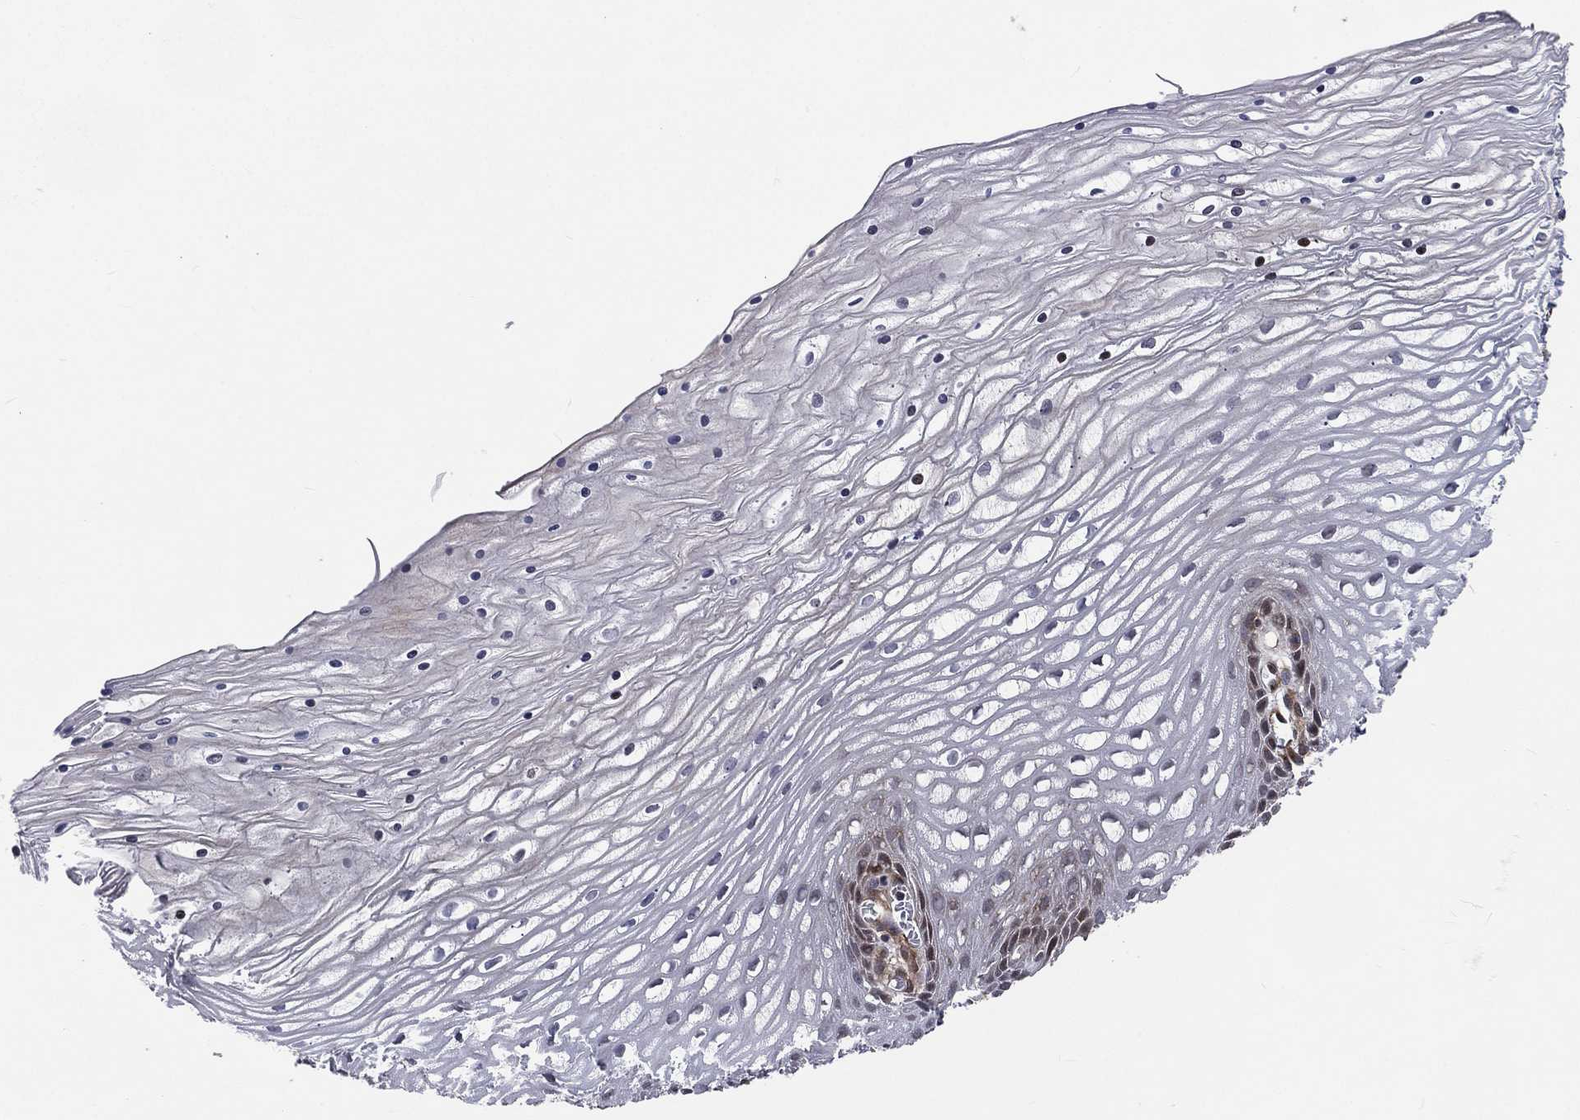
{"staining": {"intensity": "moderate", "quantity": "25%-75%", "location": "cytoplasmic/membranous,nuclear"}, "tissue": "cervix", "cell_type": "Glandular cells", "image_type": "normal", "snomed": [{"axis": "morphology", "description": "Normal tissue, NOS"}, {"axis": "topography", "description": "Cervix"}], "caption": "Protein staining reveals moderate cytoplasmic/membranous,nuclear positivity in about 25%-75% of glandular cells in unremarkable cervix. (Stains: DAB (3,3'-diaminobenzidine) in brown, nuclei in blue, Microscopy: brightfield microscopy at high magnification).", "gene": "ARL3", "patient": {"sex": "female", "age": 35}}